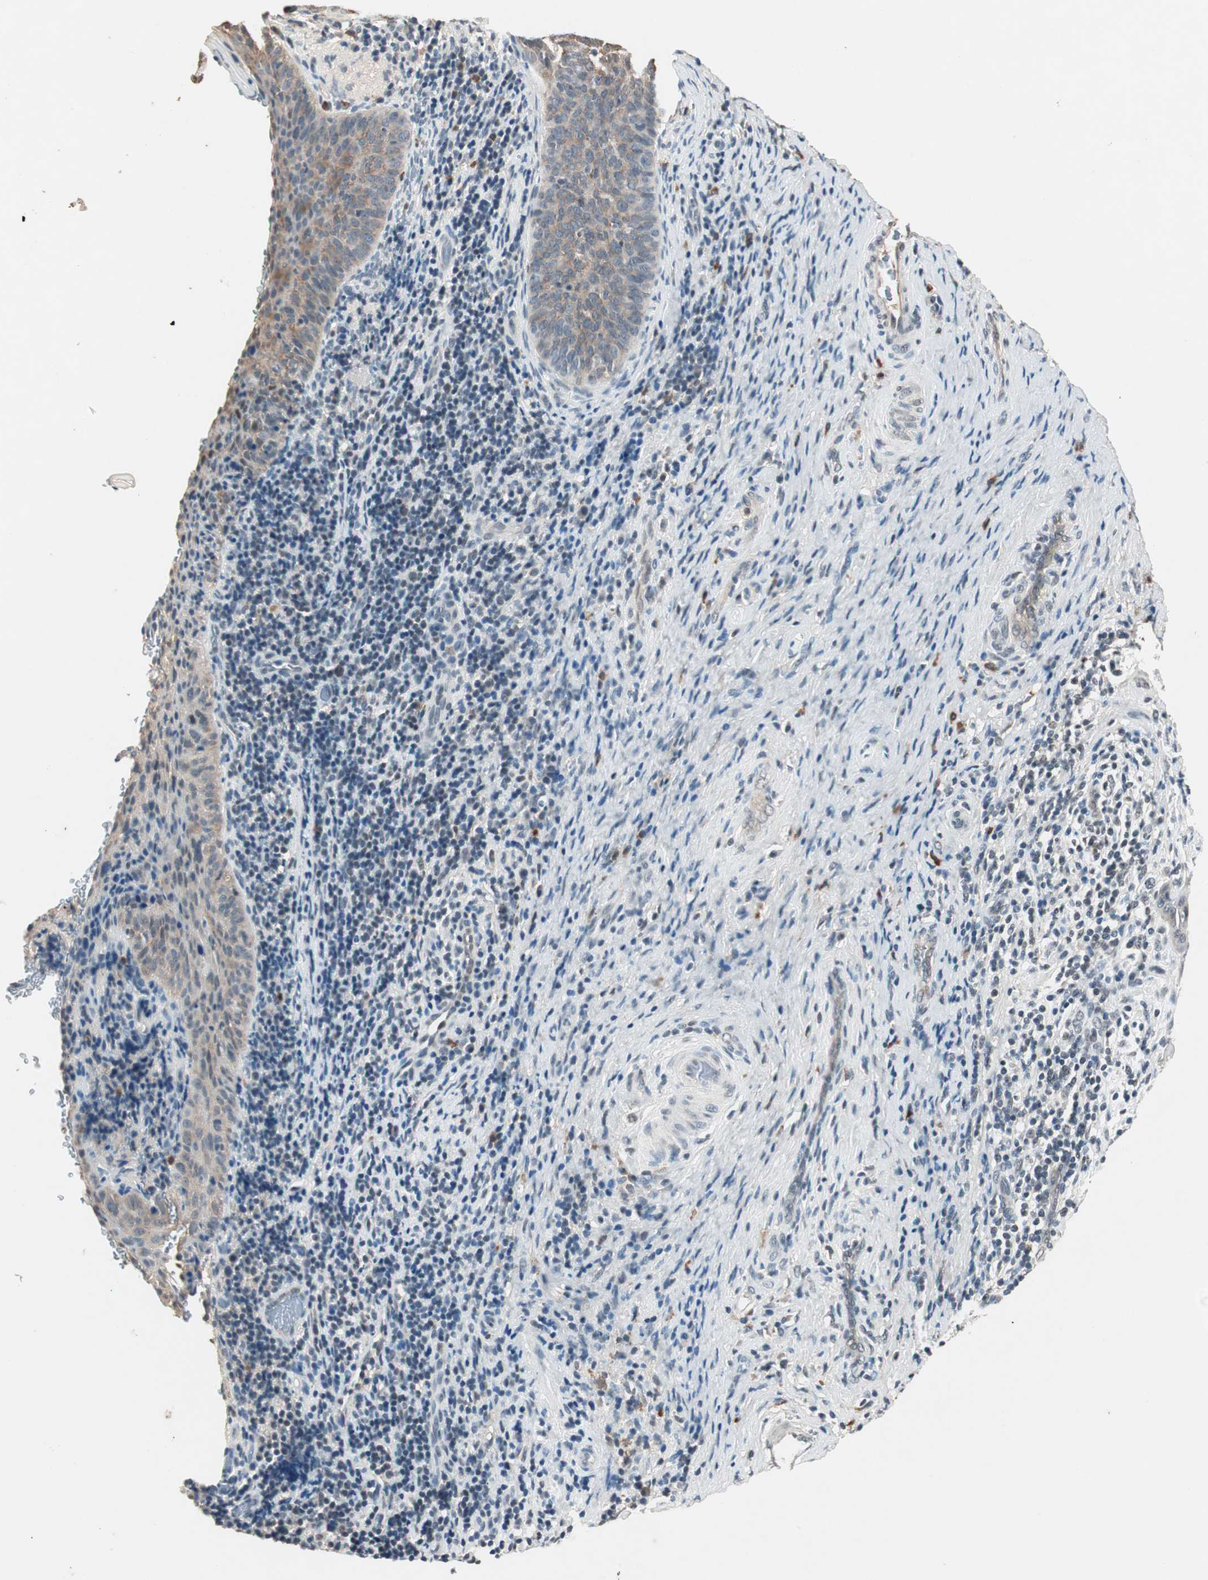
{"staining": {"intensity": "weak", "quantity": "25%-75%", "location": "cytoplasmic/membranous"}, "tissue": "cervical cancer", "cell_type": "Tumor cells", "image_type": "cancer", "snomed": [{"axis": "morphology", "description": "Squamous cell carcinoma, NOS"}, {"axis": "topography", "description": "Cervix"}], "caption": "Cervical cancer stained with DAB (3,3'-diaminobenzidine) immunohistochemistry (IHC) exhibits low levels of weak cytoplasmic/membranous positivity in approximately 25%-75% of tumor cells.", "gene": "NFRKB", "patient": {"sex": "female", "age": 33}}